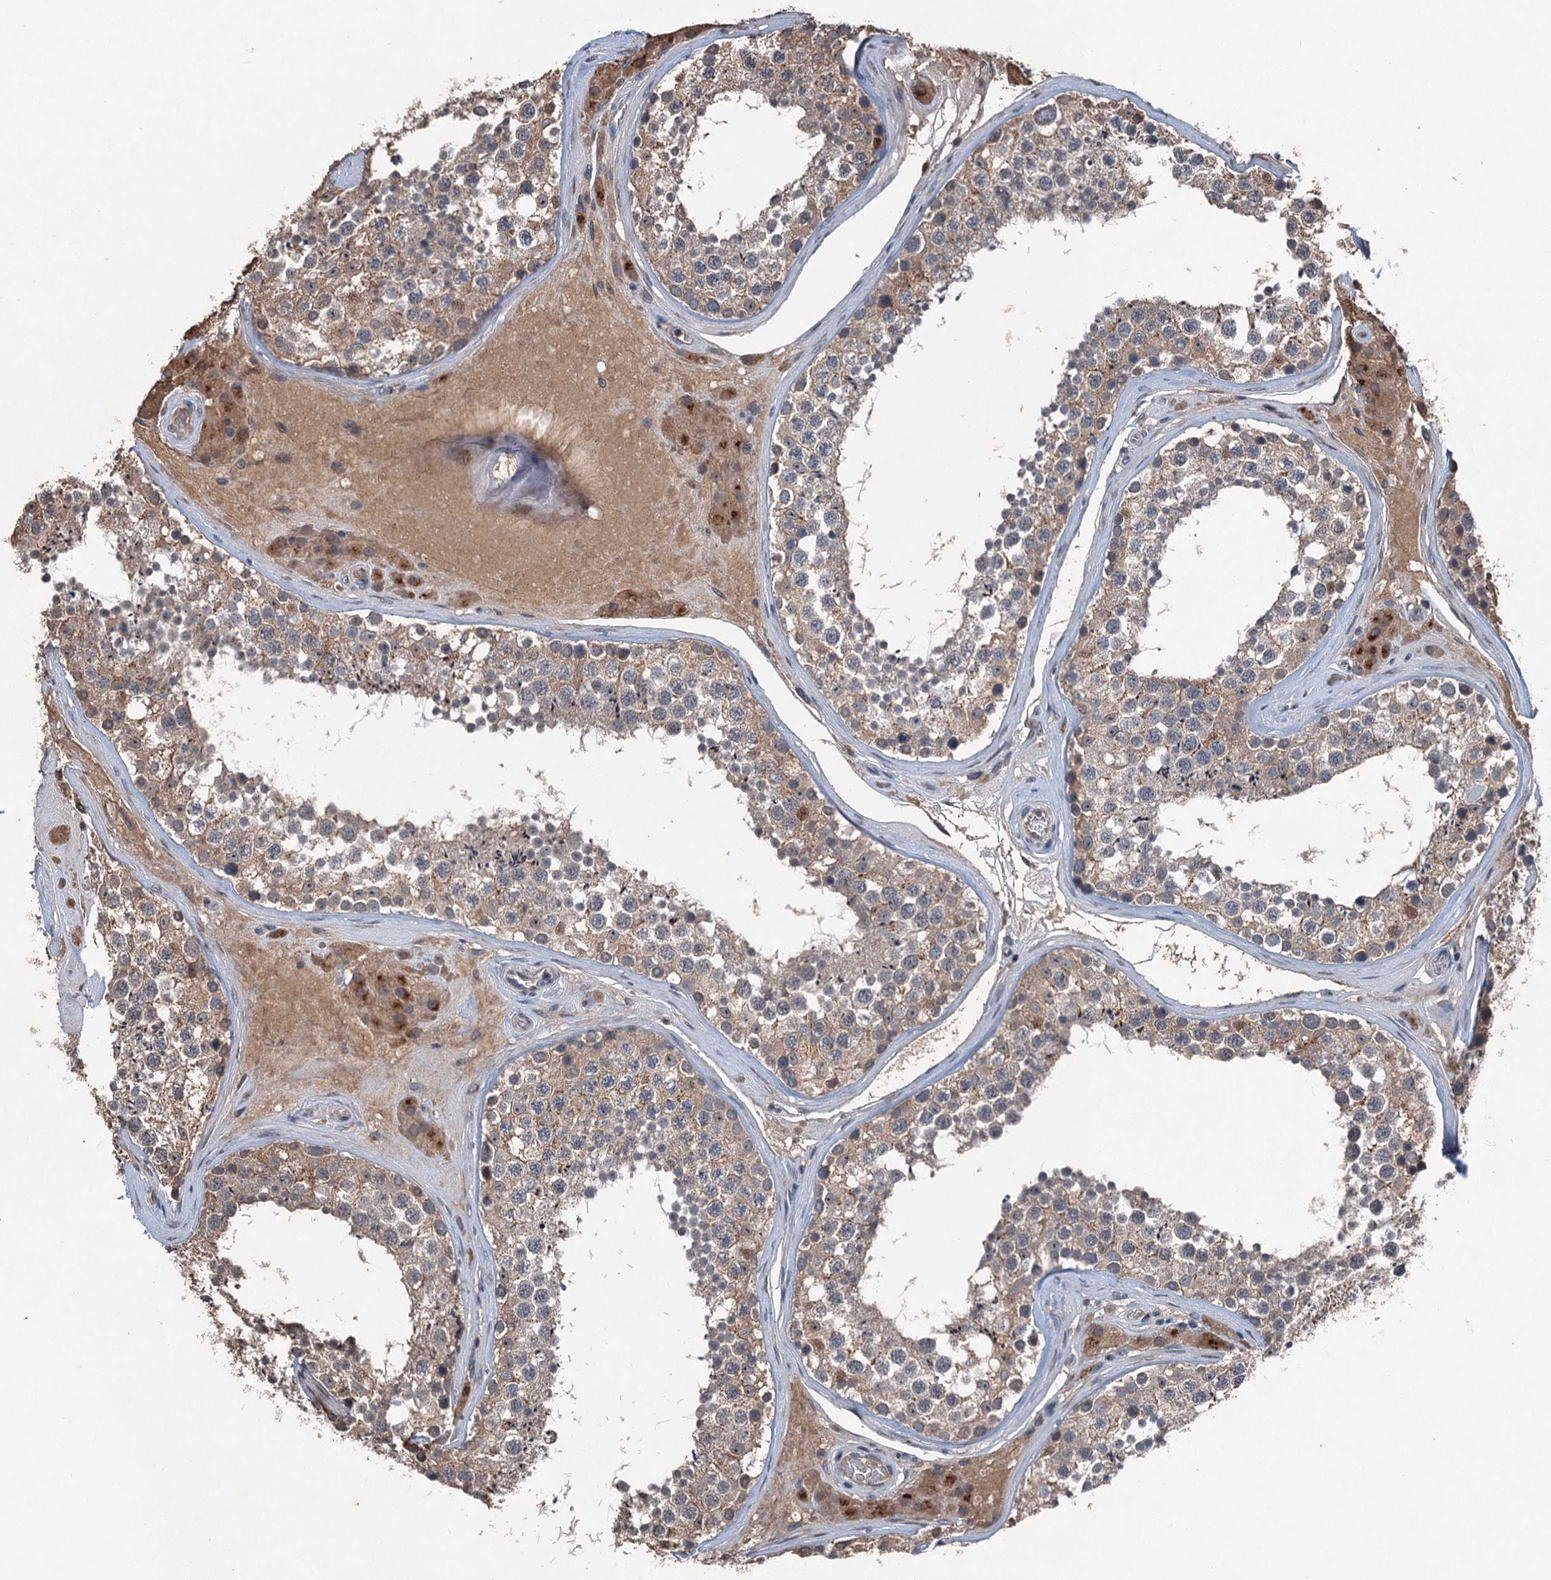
{"staining": {"intensity": "weak", "quantity": "25%-75%", "location": "cytoplasmic/membranous"}, "tissue": "testis", "cell_type": "Cells in seminiferous ducts", "image_type": "normal", "snomed": [{"axis": "morphology", "description": "Normal tissue, NOS"}, {"axis": "topography", "description": "Testis"}], "caption": "This image displays IHC staining of benign testis, with low weak cytoplasmic/membranous expression in about 25%-75% of cells in seminiferous ducts.", "gene": "NAA60", "patient": {"sex": "male", "age": 46}}